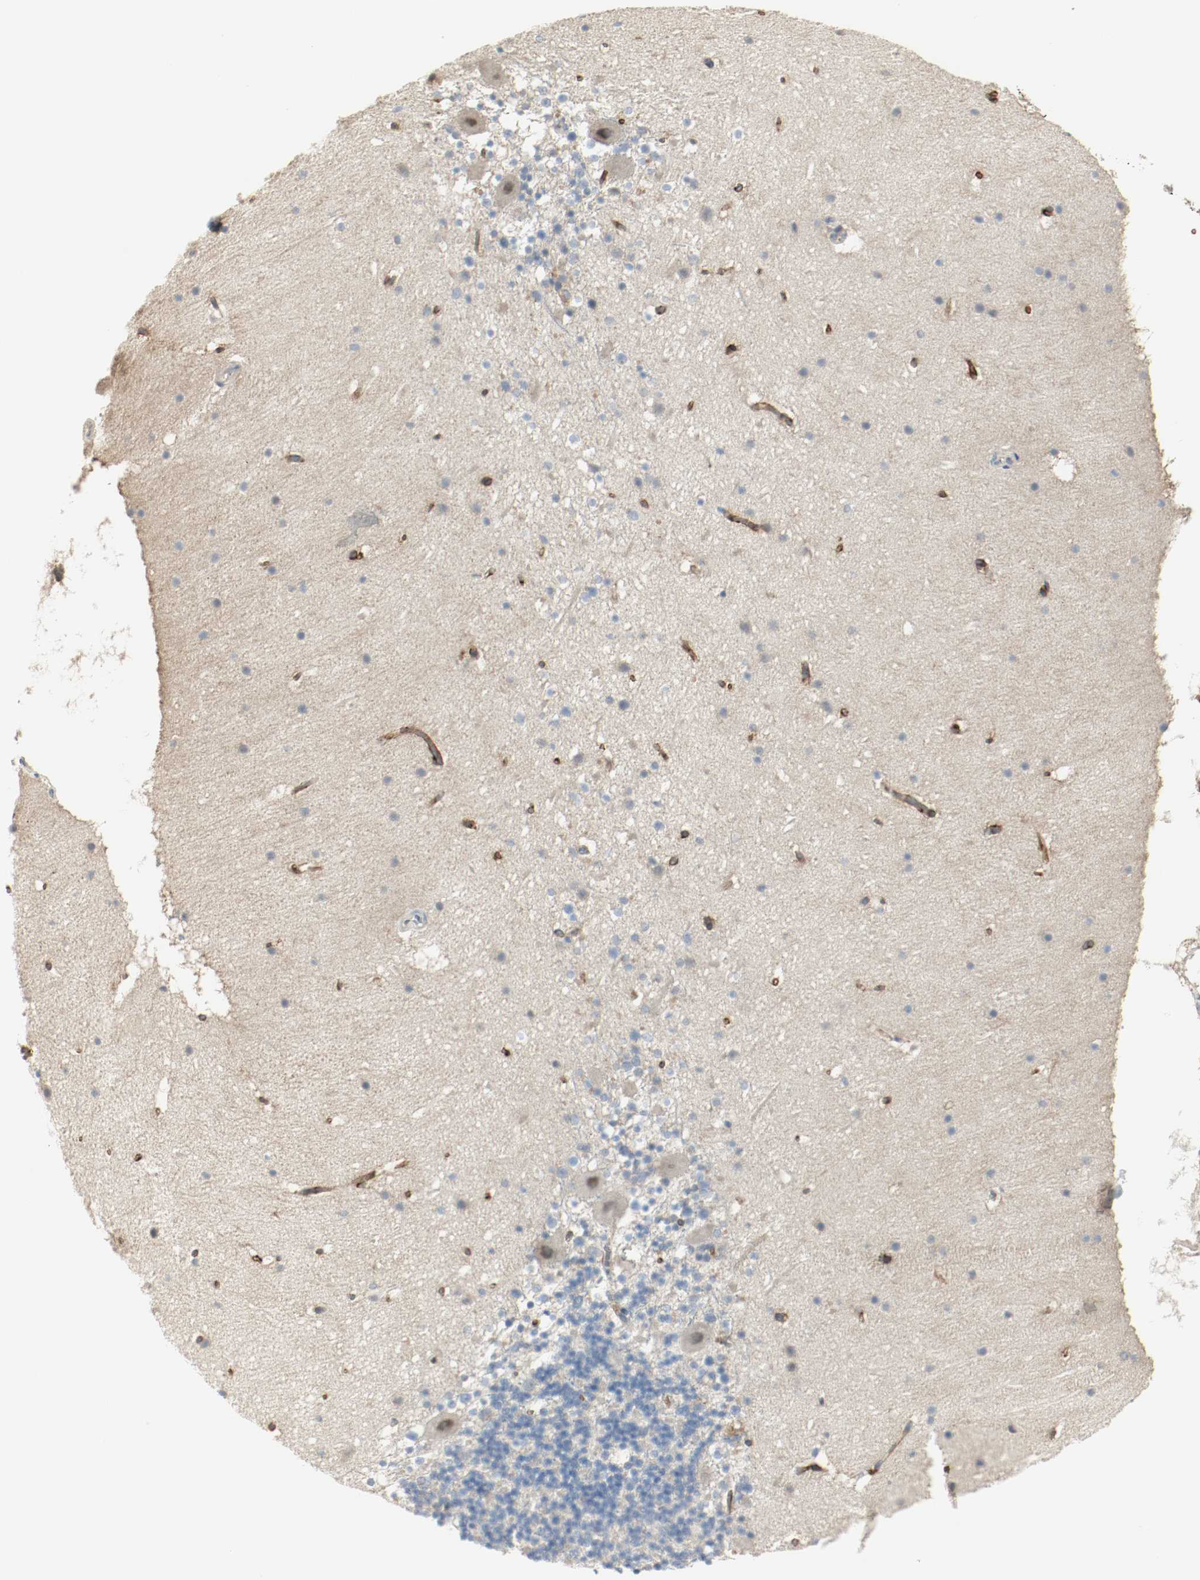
{"staining": {"intensity": "moderate", "quantity": "<25%", "location": "cytoplasmic/membranous"}, "tissue": "cerebellum", "cell_type": "Cells in granular layer", "image_type": "normal", "snomed": [{"axis": "morphology", "description": "Normal tissue, NOS"}, {"axis": "topography", "description": "Cerebellum"}], "caption": "Cells in granular layer reveal low levels of moderate cytoplasmic/membranous expression in approximately <25% of cells in normal human cerebellum.", "gene": "MELTF", "patient": {"sex": "male", "age": 45}}